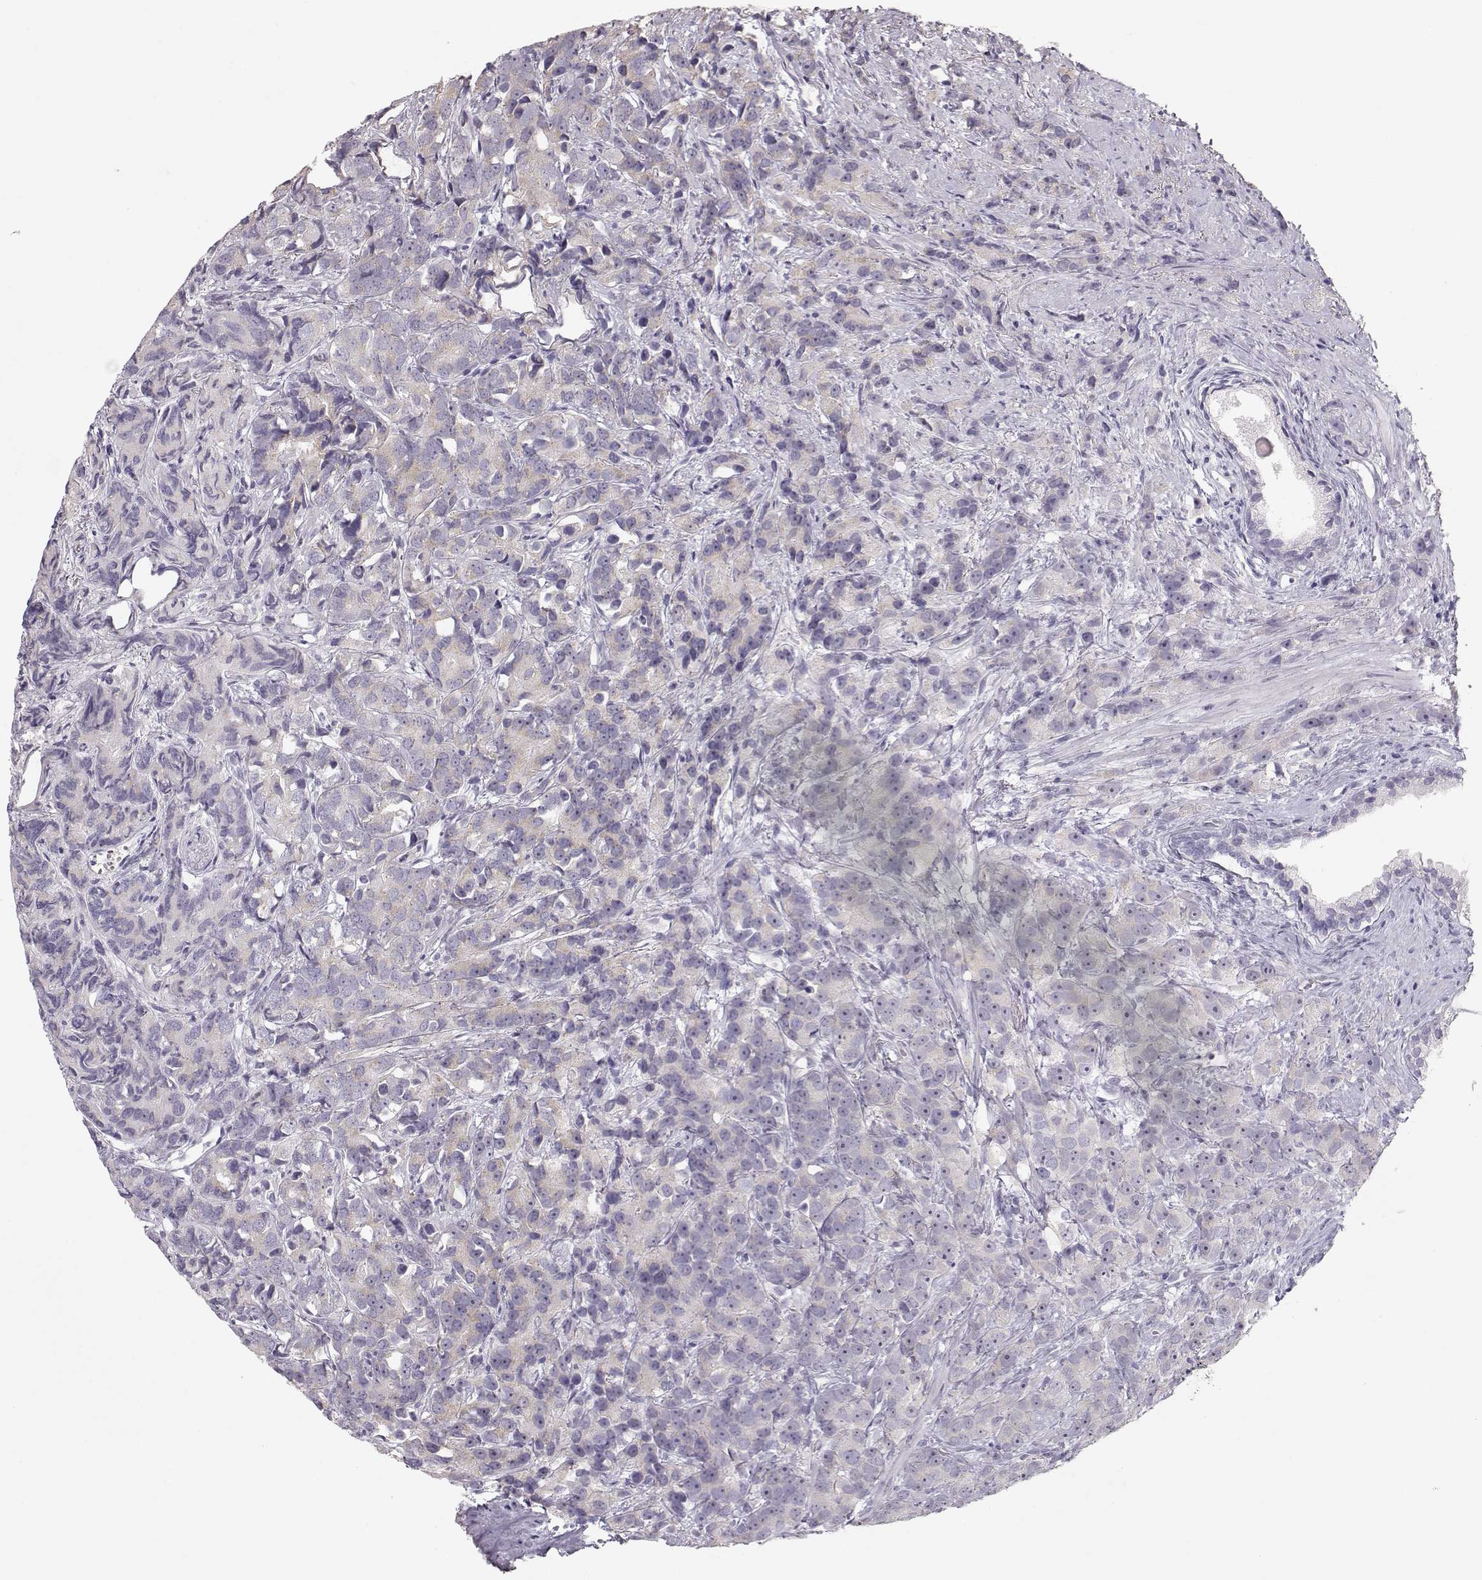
{"staining": {"intensity": "weak", "quantity": "25%-75%", "location": "cytoplasmic/membranous"}, "tissue": "prostate cancer", "cell_type": "Tumor cells", "image_type": "cancer", "snomed": [{"axis": "morphology", "description": "Adenocarcinoma, High grade"}, {"axis": "topography", "description": "Prostate"}], "caption": "Human prostate cancer (adenocarcinoma (high-grade)) stained for a protein (brown) exhibits weak cytoplasmic/membranous positive expression in about 25%-75% of tumor cells.", "gene": "FAM205A", "patient": {"sex": "male", "age": 90}}